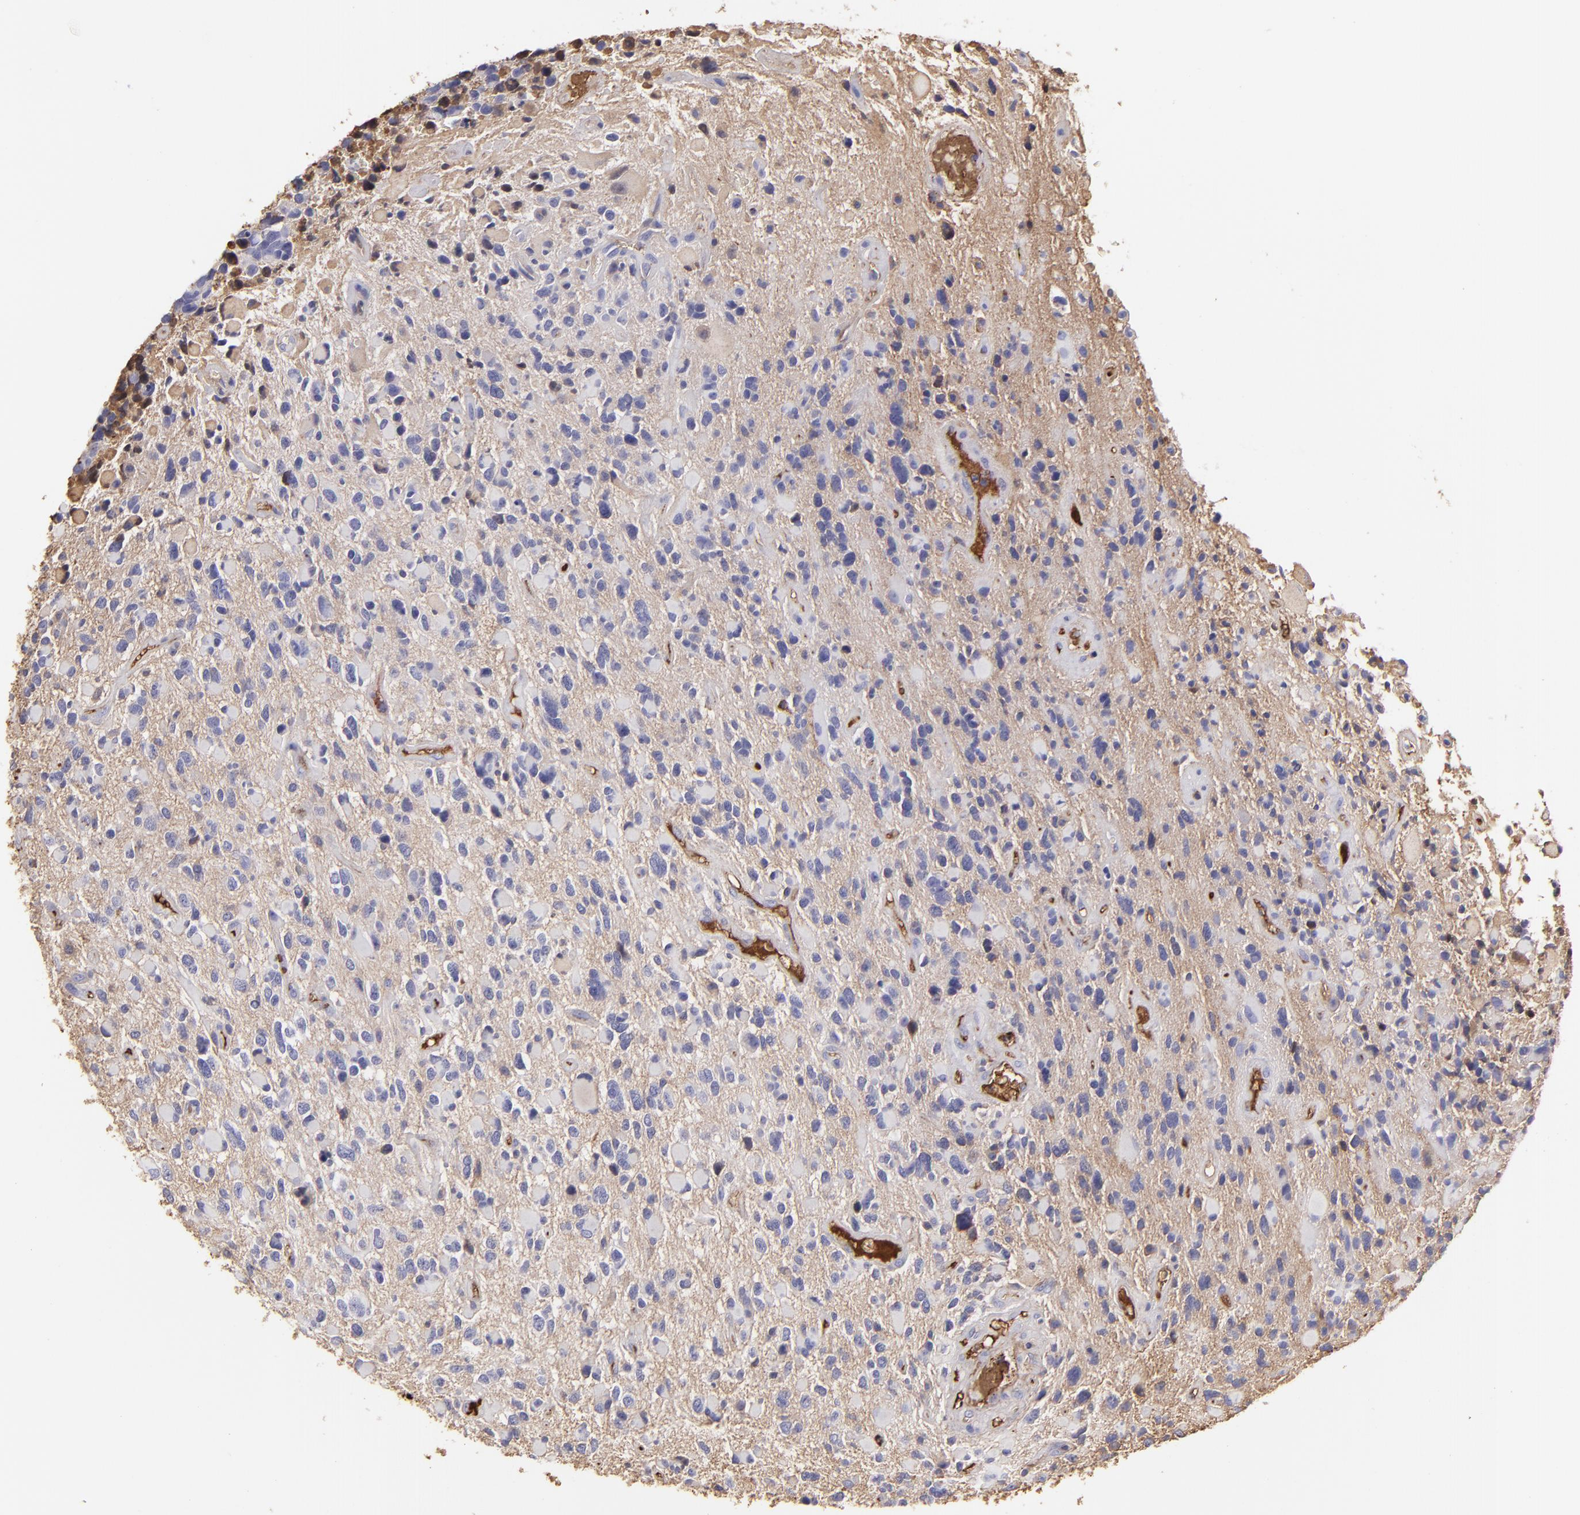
{"staining": {"intensity": "negative", "quantity": "none", "location": "none"}, "tissue": "glioma", "cell_type": "Tumor cells", "image_type": "cancer", "snomed": [{"axis": "morphology", "description": "Glioma, malignant, High grade"}, {"axis": "topography", "description": "Brain"}], "caption": "IHC histopathology image of neoplastic tissue: glioma stained with DAB displays no significant protein expression in tumor cells. (DAB immunohistochemistry (IHC), high magnification).", "gene": "FGB", "patient": {"sex": "female", "age": 37}}